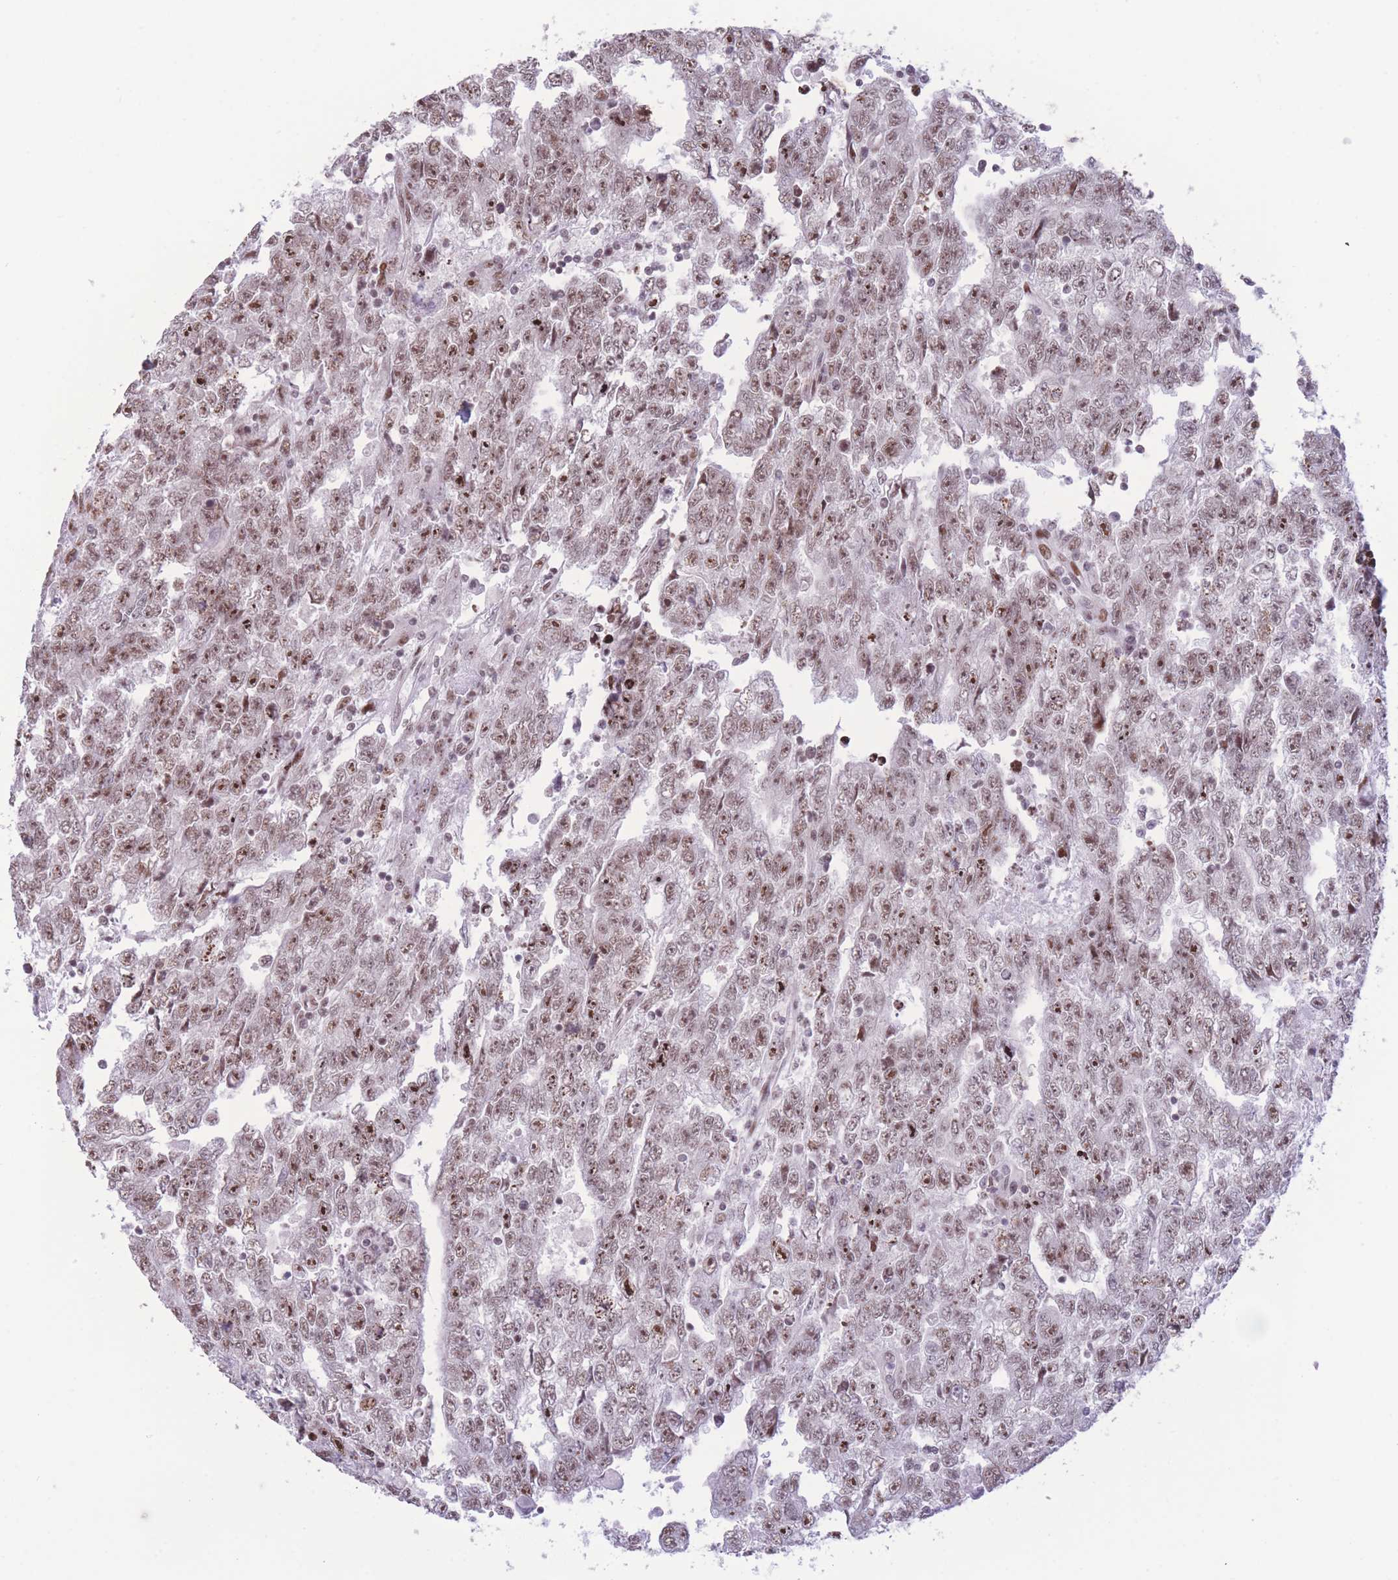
{"staining": {"intensity": "moderate", "quantity": ">75%", "location": "nuclear"}, "tissue": "testis cancer", "cell_type": "Tumor cells", "image_type": "cancer", "snomed": [{"axis": "morphology", "description": "Carcinoma, Embryonal, NOS"}, {"axis": "topography", "description": "Testis"}], "caption": "Testis cancer was stained to show a protein in brown. There is medium levels of moderate nuclear staining in about >75% of tumor cells. The protein is stained brown, and the nuclei are stained in blue (DAB IHC with brightfield microscopy, high magnification).", "gene": "PCIF1", "patient": {"sex": "male", "age": 25}}